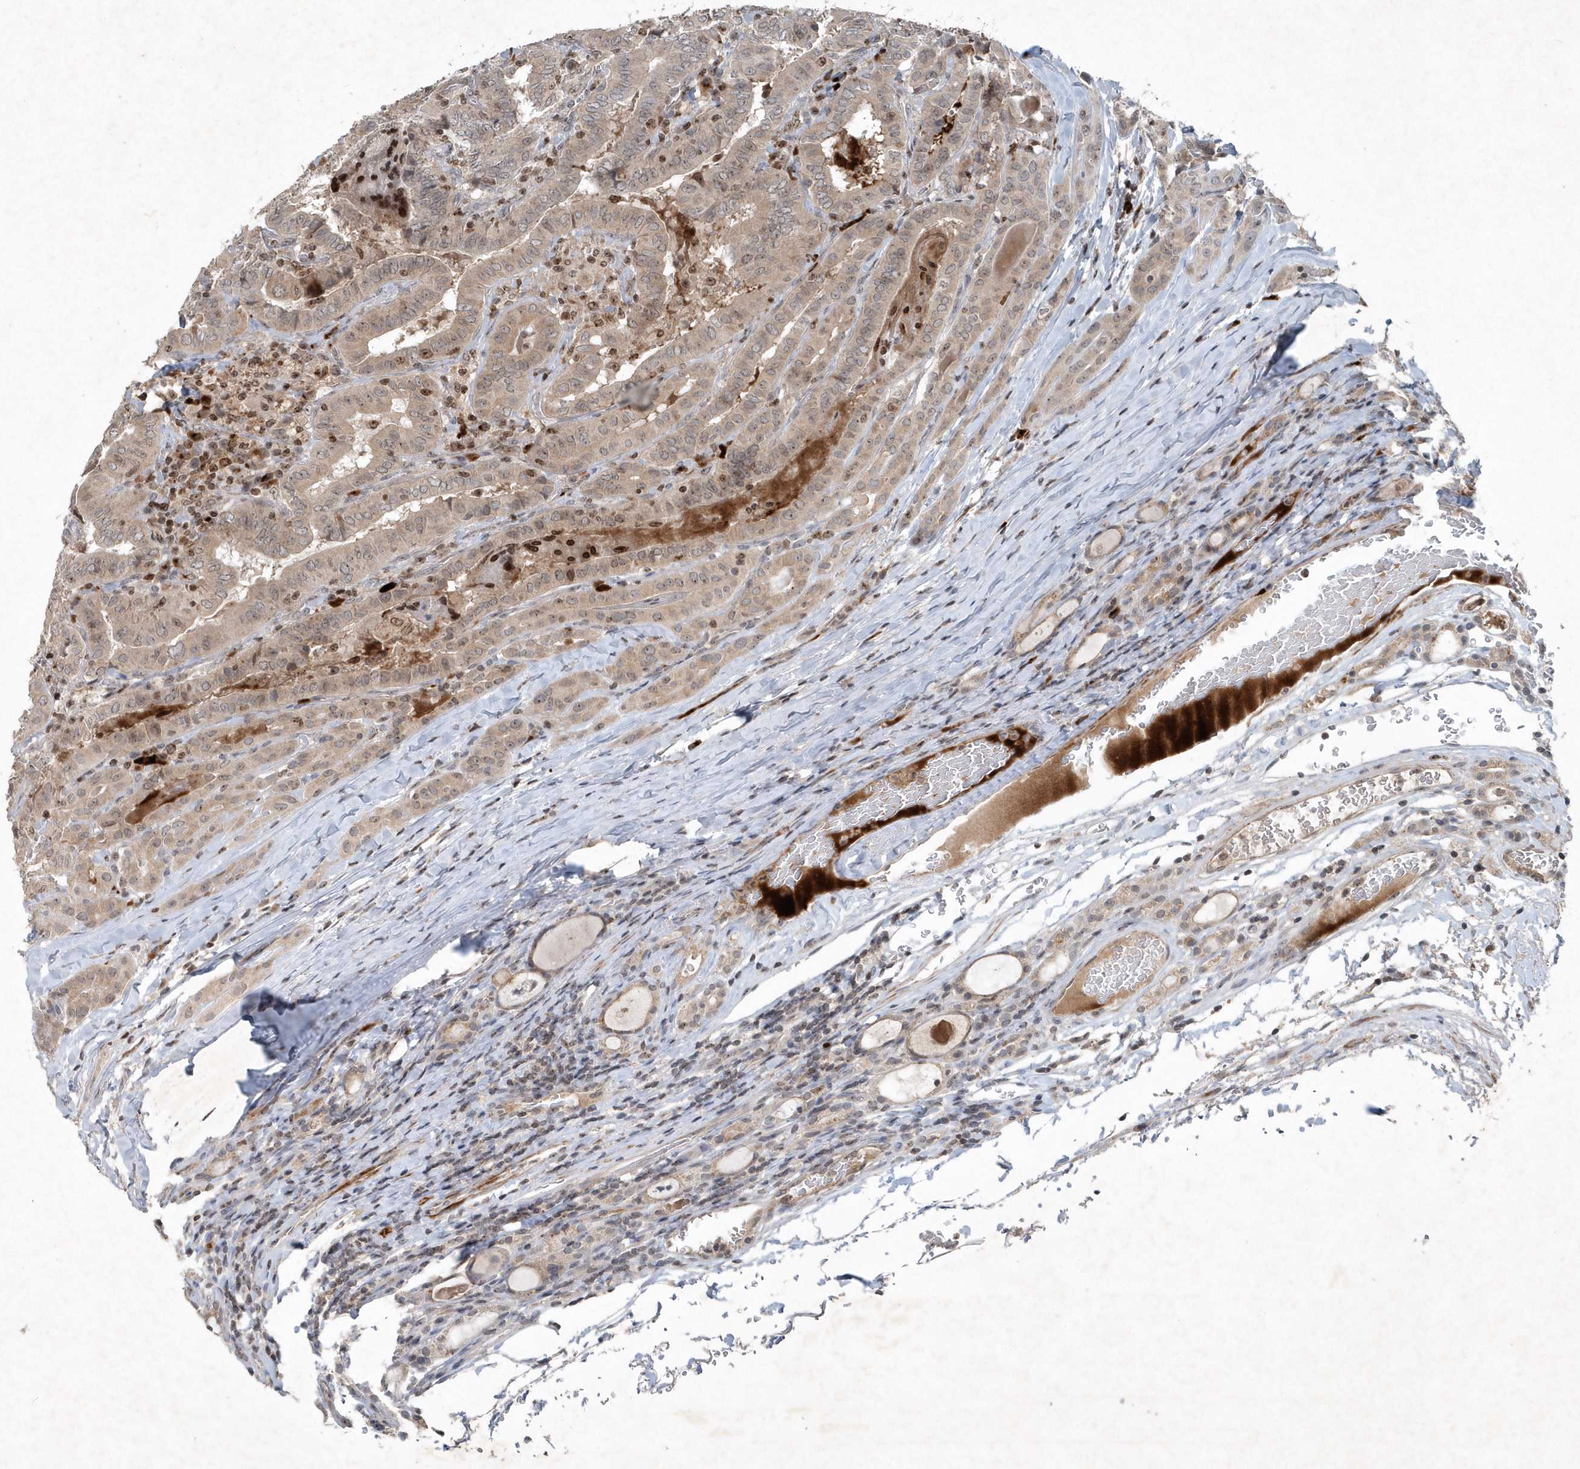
{"staining": {"intensity": "weak", "quantity": ">75%", "location": "cytoplasmic/membranous,nuclear"}, "tissue": "thyroid cancer", "cell_type": "Tumor cells", "image_type": "cancer", "snomed": [{"axis": "morphology", "description": "Papillary adenocarcinoma, NOS"}, {"axis": "topography", "description": "Thyroid gland"}], "caption": "The immunohistochemical stain highlights weak cytoplasmic/membranous and nuclear positivity in tumor cells of thyroid papillary adenocarcinoma tissue.", "gene": "QTRT2", "patient": {"sex": "female", "age": 72}}